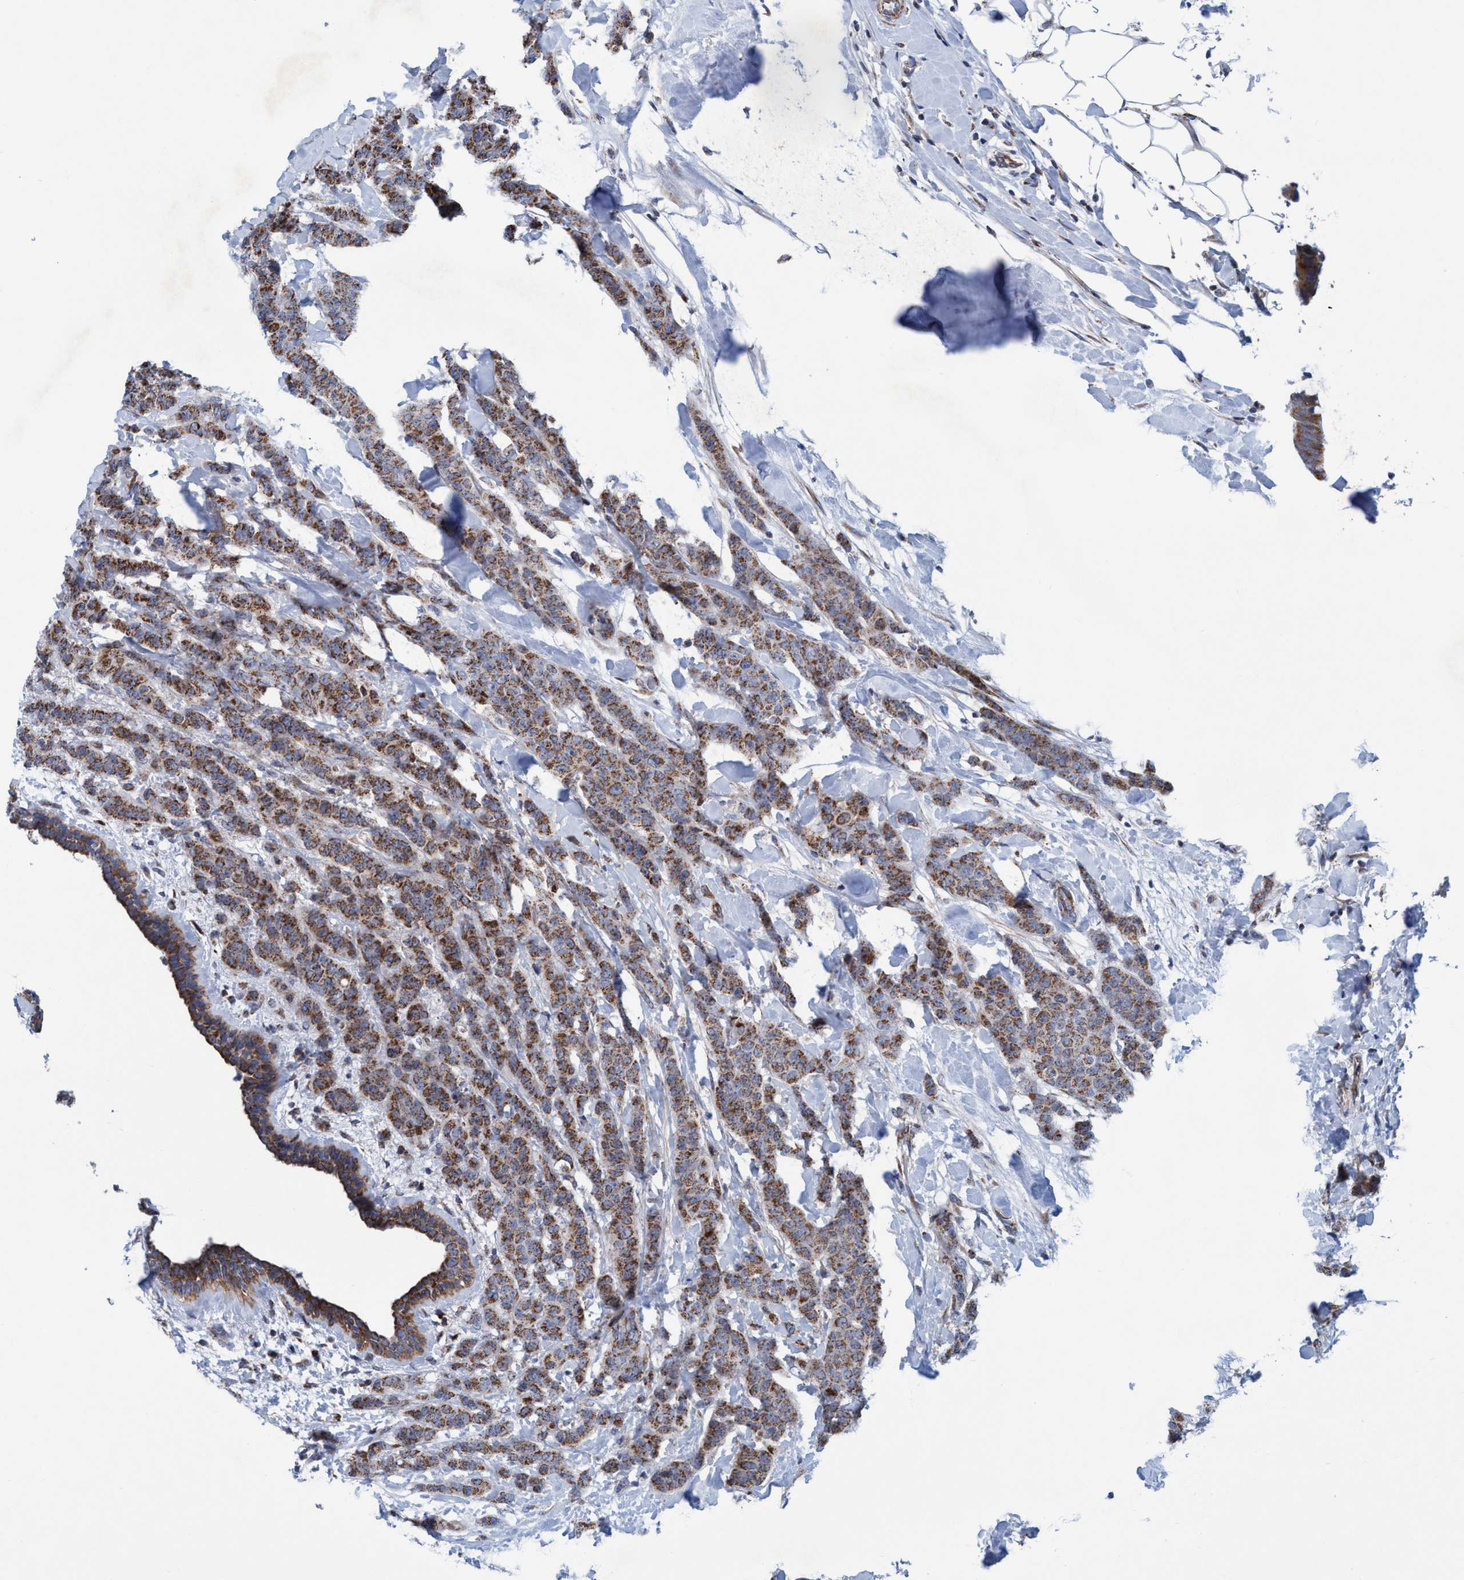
{"staining": {"intensity": "moderate", "quantity": ">75%", "location": "cytoplasmic/membranous"}, "tissue": "breast cancer", "cell_type": "Tumor cells", "image_type": "cancer", "snomed": [{"axis": "morphology", "description": "Normal tissue, NOS"}, {"axis": "morphology", "description": "Duct carcinoma"}, {"axis": "topography", "description": "Breast"}], "caption": "There is medium levels of moderate cytoplasmic/membranous positivity in tumor cells of breast cancer (invasive ductal carcinoma), as demonstrated by immunohistochemical staining (brown color).", "gene": "POLR1F", "patient": {"sex": "female", "age": 40}}